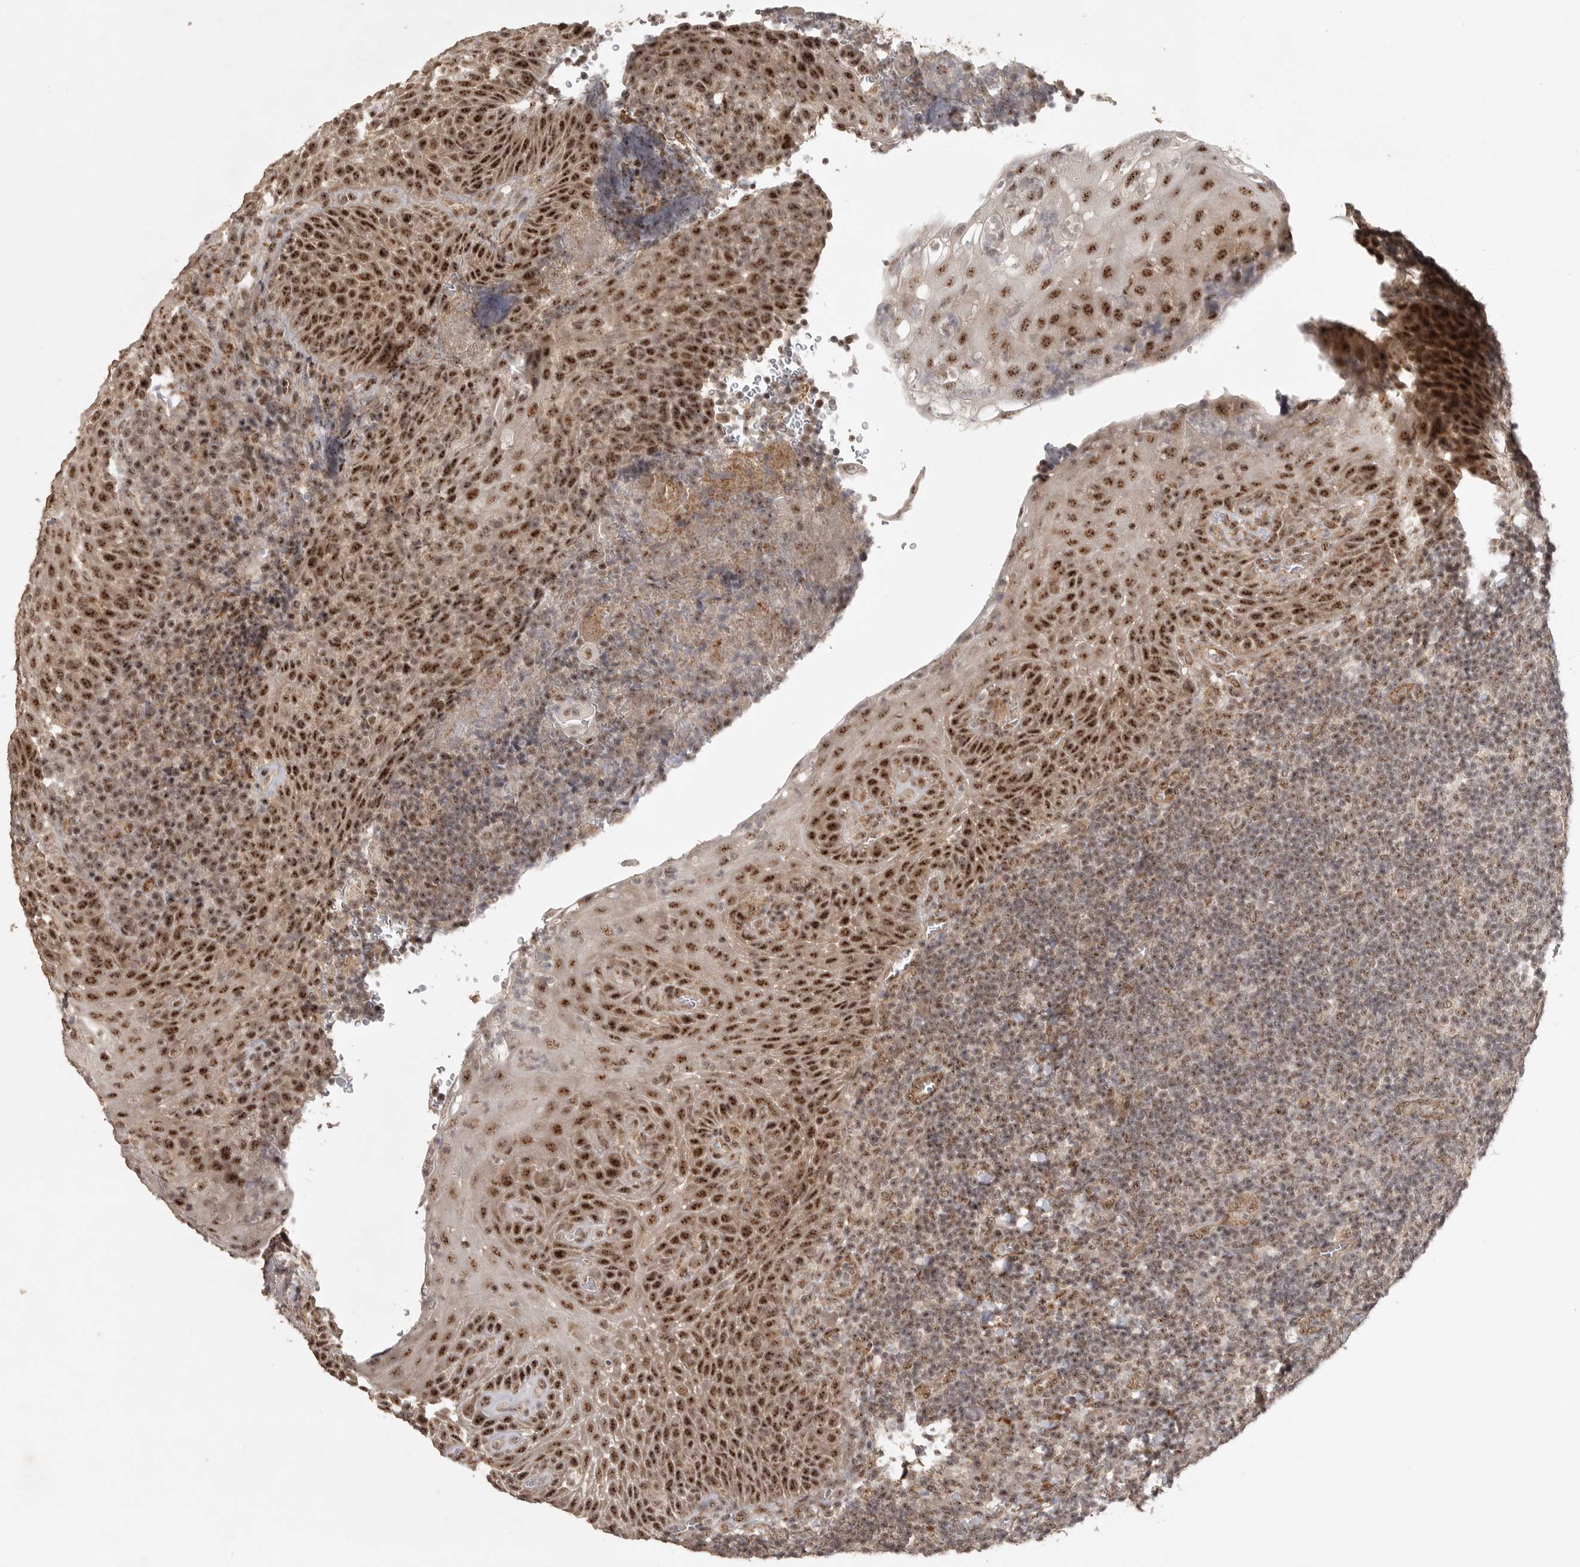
{"staining": {"intensity": "moderate", "quantity": ">75%", "location": "nuclear"}, "tissue": "tonsil", "cell_type": "Germinal center cells", "image_type": "normal", "snomed": [{"axis": "morphology", "description": "Normal tissue, NOS"}, {"axis": "topography", "description": "Tonsil"}], "caption": "An IHC photomicrograph of benign tissue is shown. Protein staining in brown shows moderate nuclear positivity in tonsil within germinal center cells. Using DAB (brown) and hematoxylin (blue) stains, captured at high magnification using brightfield microscopy.", "gene": "POMP", "patient": {"sex": "male", "age": 37}}